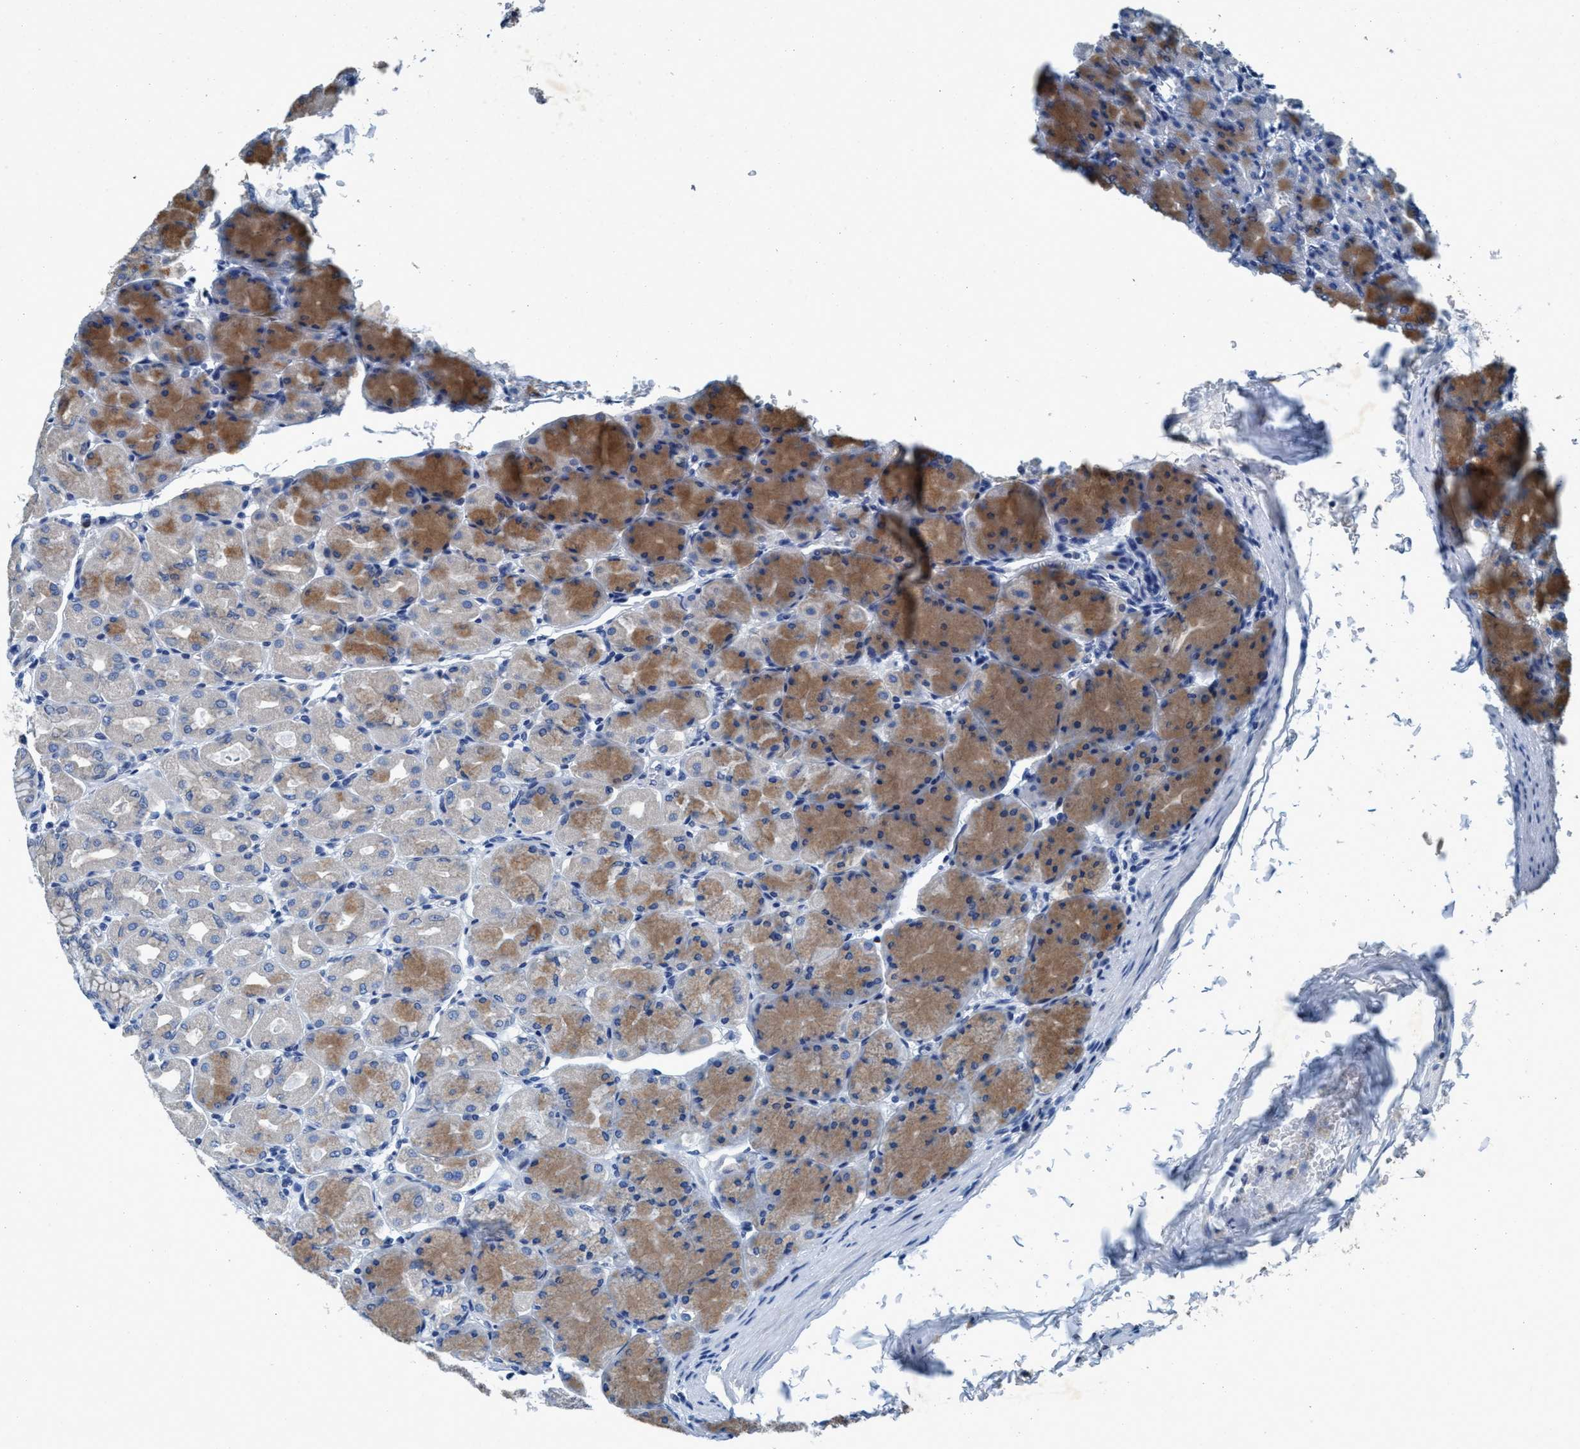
{"staining": {"intensity": "moderate", "quantity": "<25%", "location": "cytoplasmic/membranous"}, "tissue": "stomach", "cell_type": "Glandular cells", "image_type": "normal", "snomed": [{"axis": "morphology", "description": "Normal tissue, NOS"}, {"axis": "topography", "description": "Stomach, upper"}], "caption": "Protein positivity by immunohistochemistry displays moderate cytoplasmic/membranous staining in about <25% of glandular cells in benign stomach.", "gene": "ANKFN1", "patient": {"sex": "female", "age": 56}}